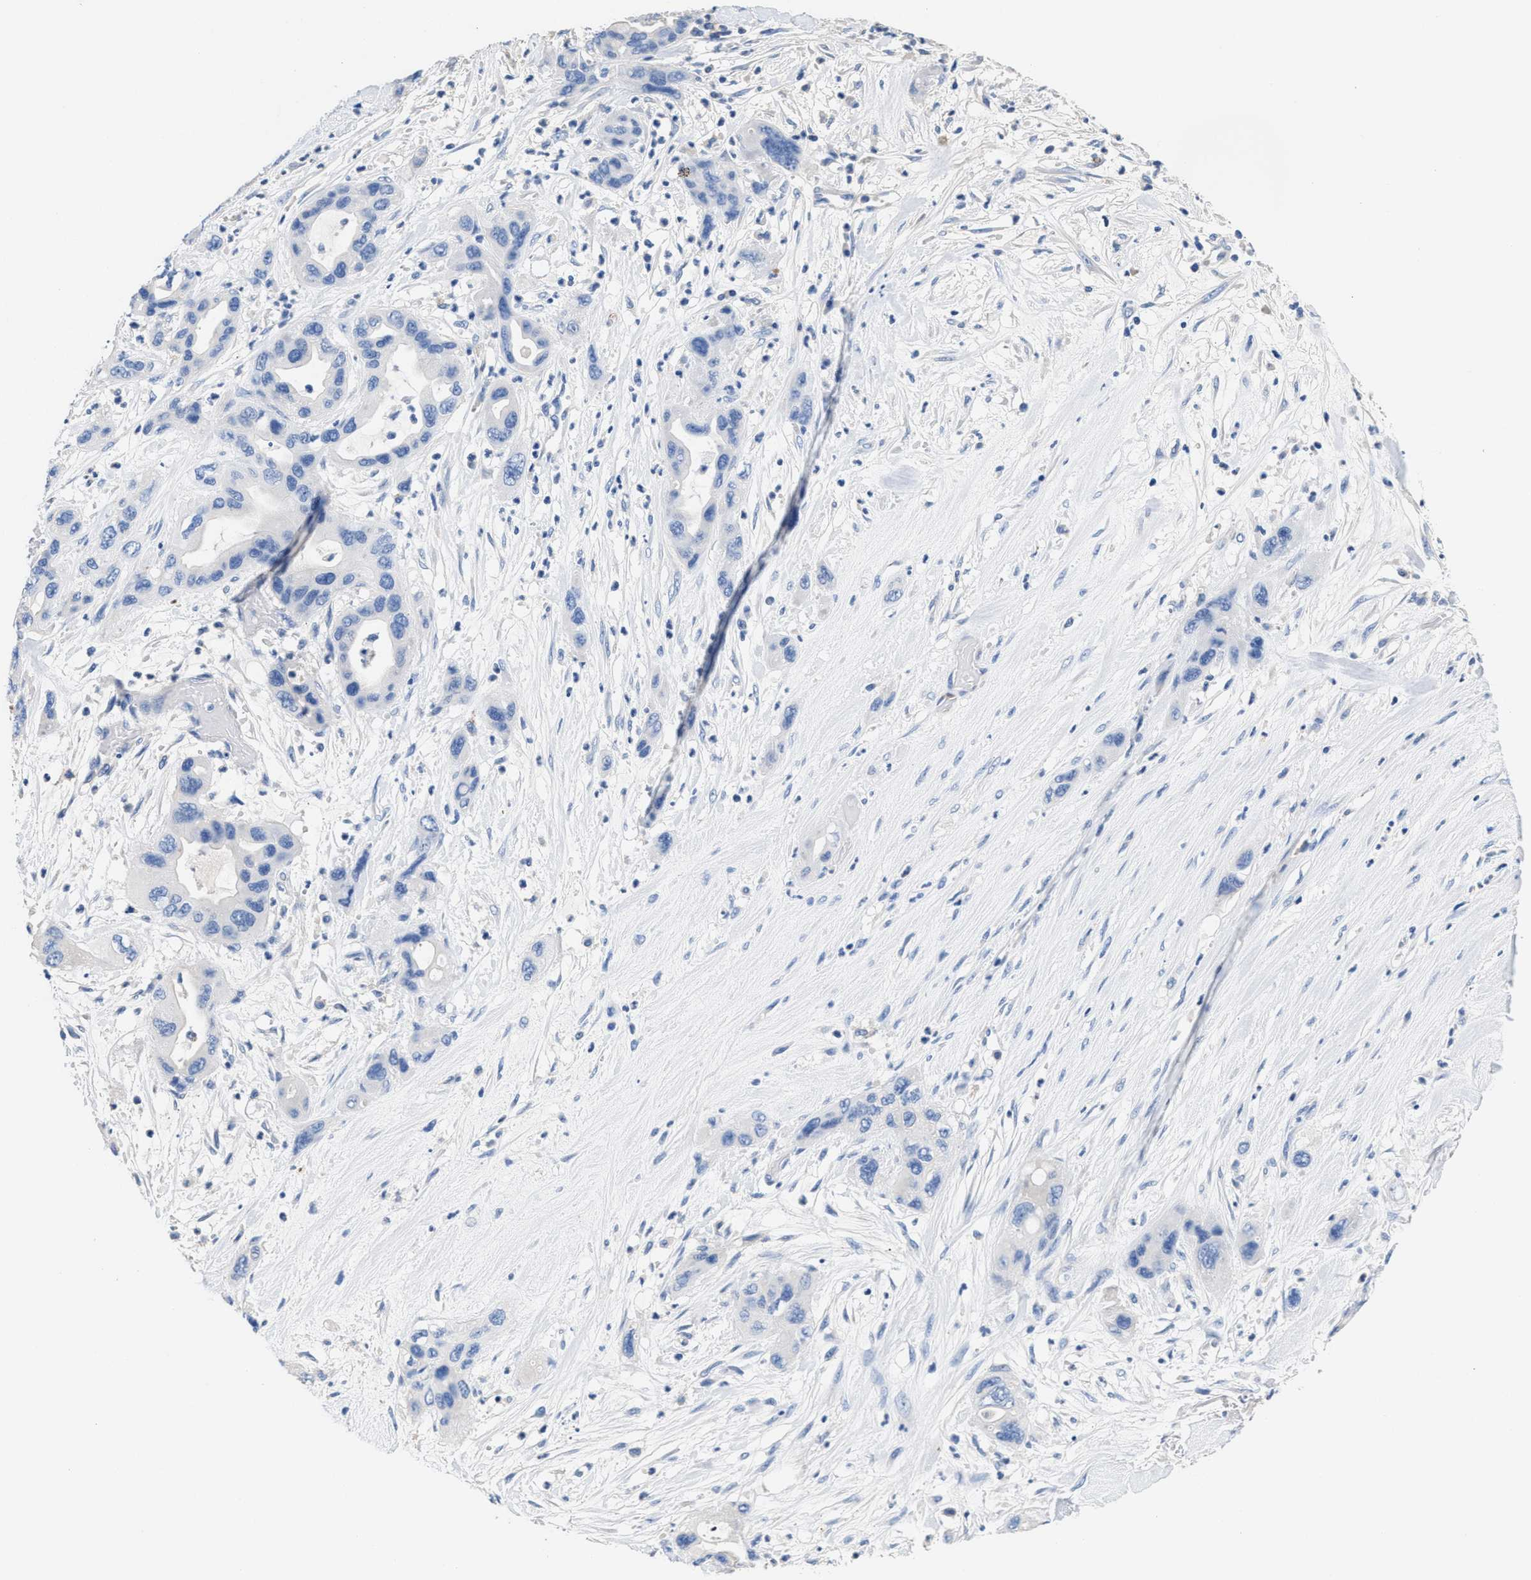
{"staining": {"intensity": "negative", "quantity": "none", "location": "none"}, "tissue": "pancreatic cancer", "cell_type": "Tumor cells", "image_type": "cancer", "snomed": [{"axis": "morphology", "description": "Adenocarcinoma, NOS"}, {"axis": "topography", "description": "Pancreas"}], "caption": "There is no significant staining in tumor cells of pancreatic adenocarcinoma.", "gene": "SLFN13", "patient": {"sex": "female", "age": 71}}